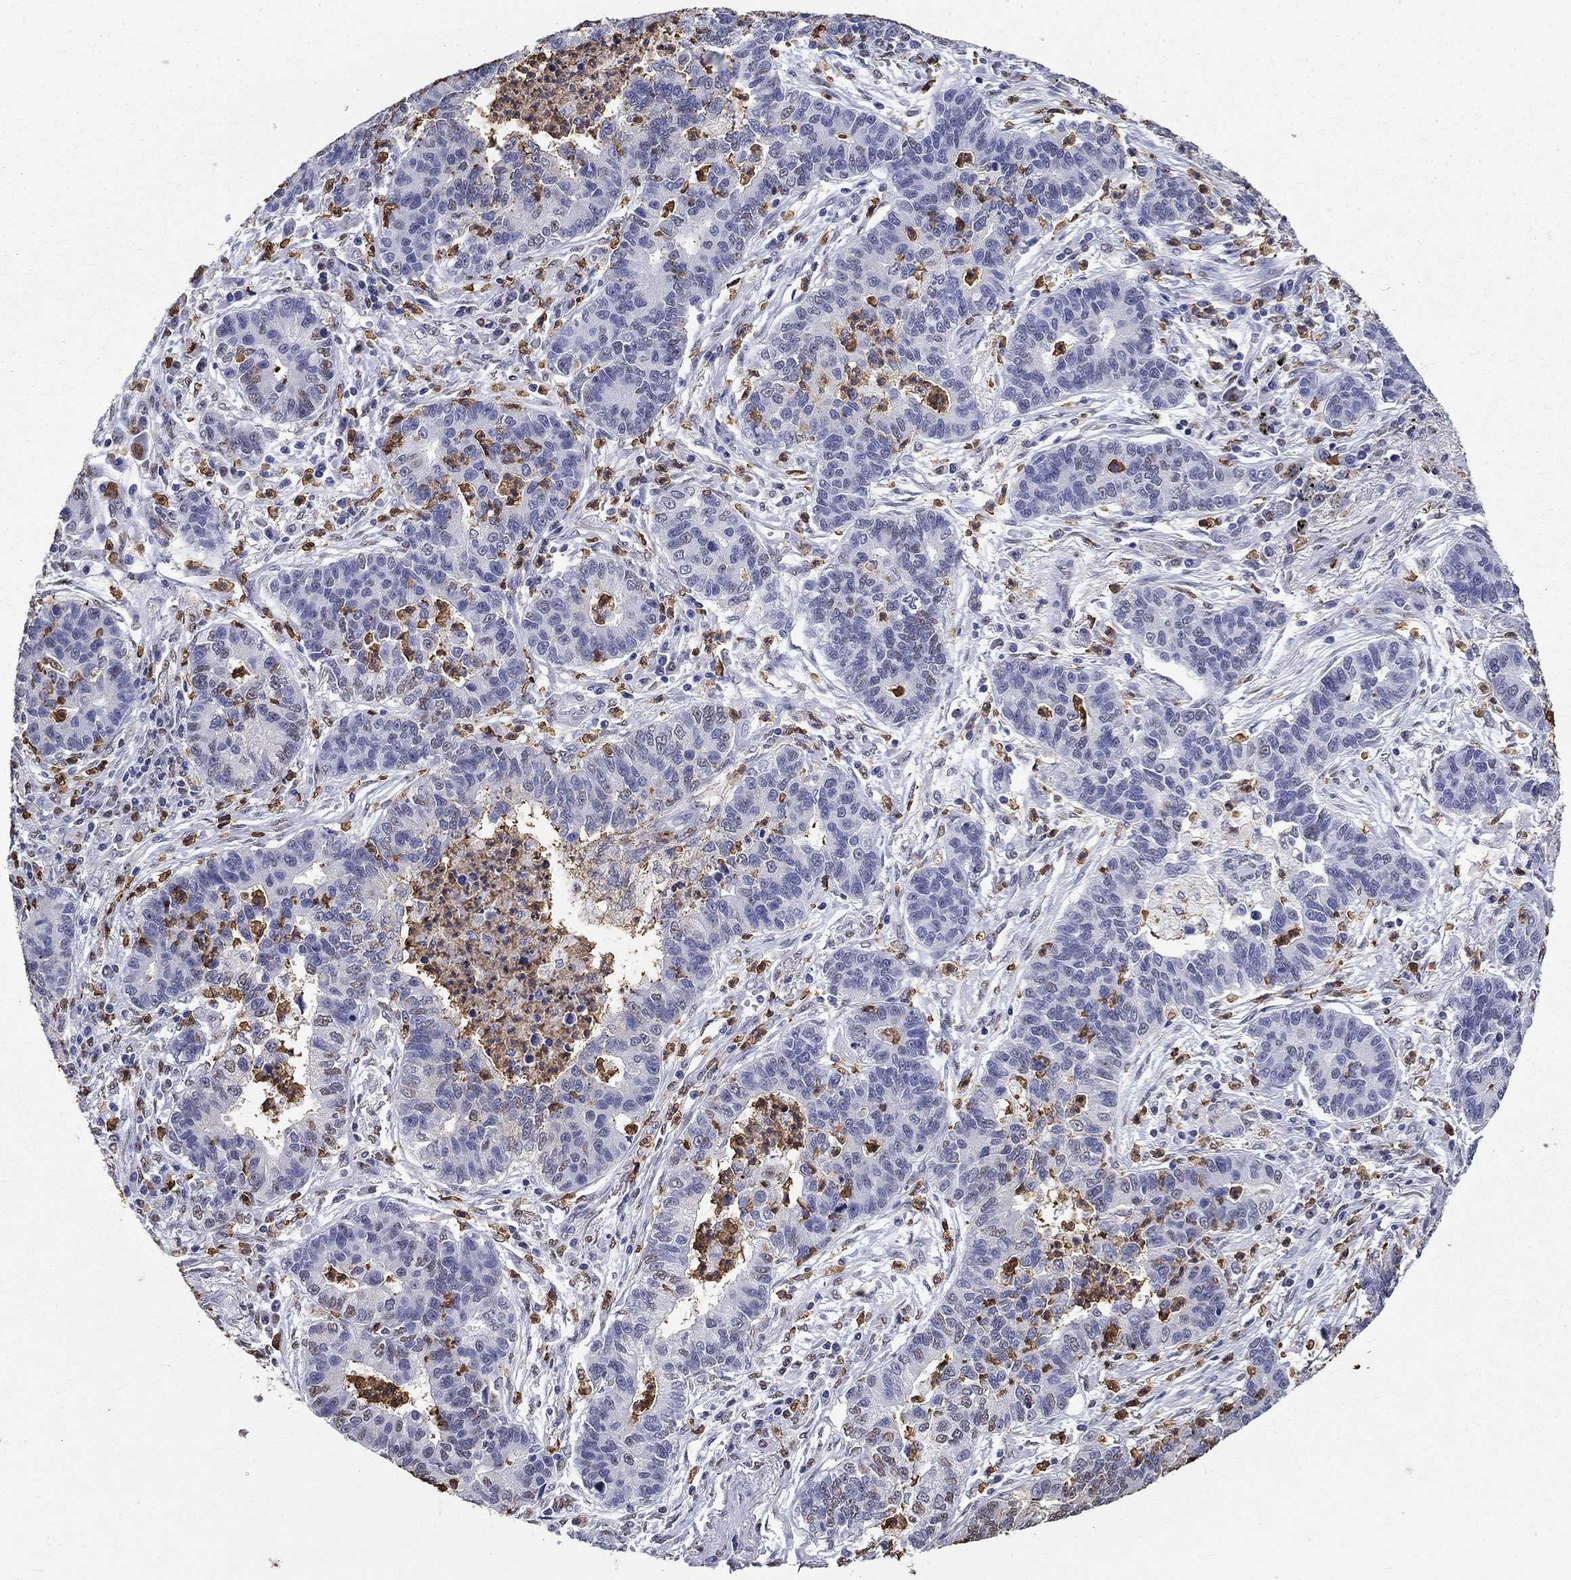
{"staining": {"intensity": "negative", "quantity": "none", "location": "none"}, "tissue": "lung cancer", "cell_type": "Tumor cells", "image_type": "cancer", "snomed": [{"axis": "morphology", "description": "Adenocarcinoma, NOS"}, {"axis": "topography", "description": "Lung"}], "caption": "The photomicrograph shows no staining of tumor cells in lung cancer (adenocarcinoma).", "gene": "IGSF8", "patient": {"sex": "female", "age": 57}}